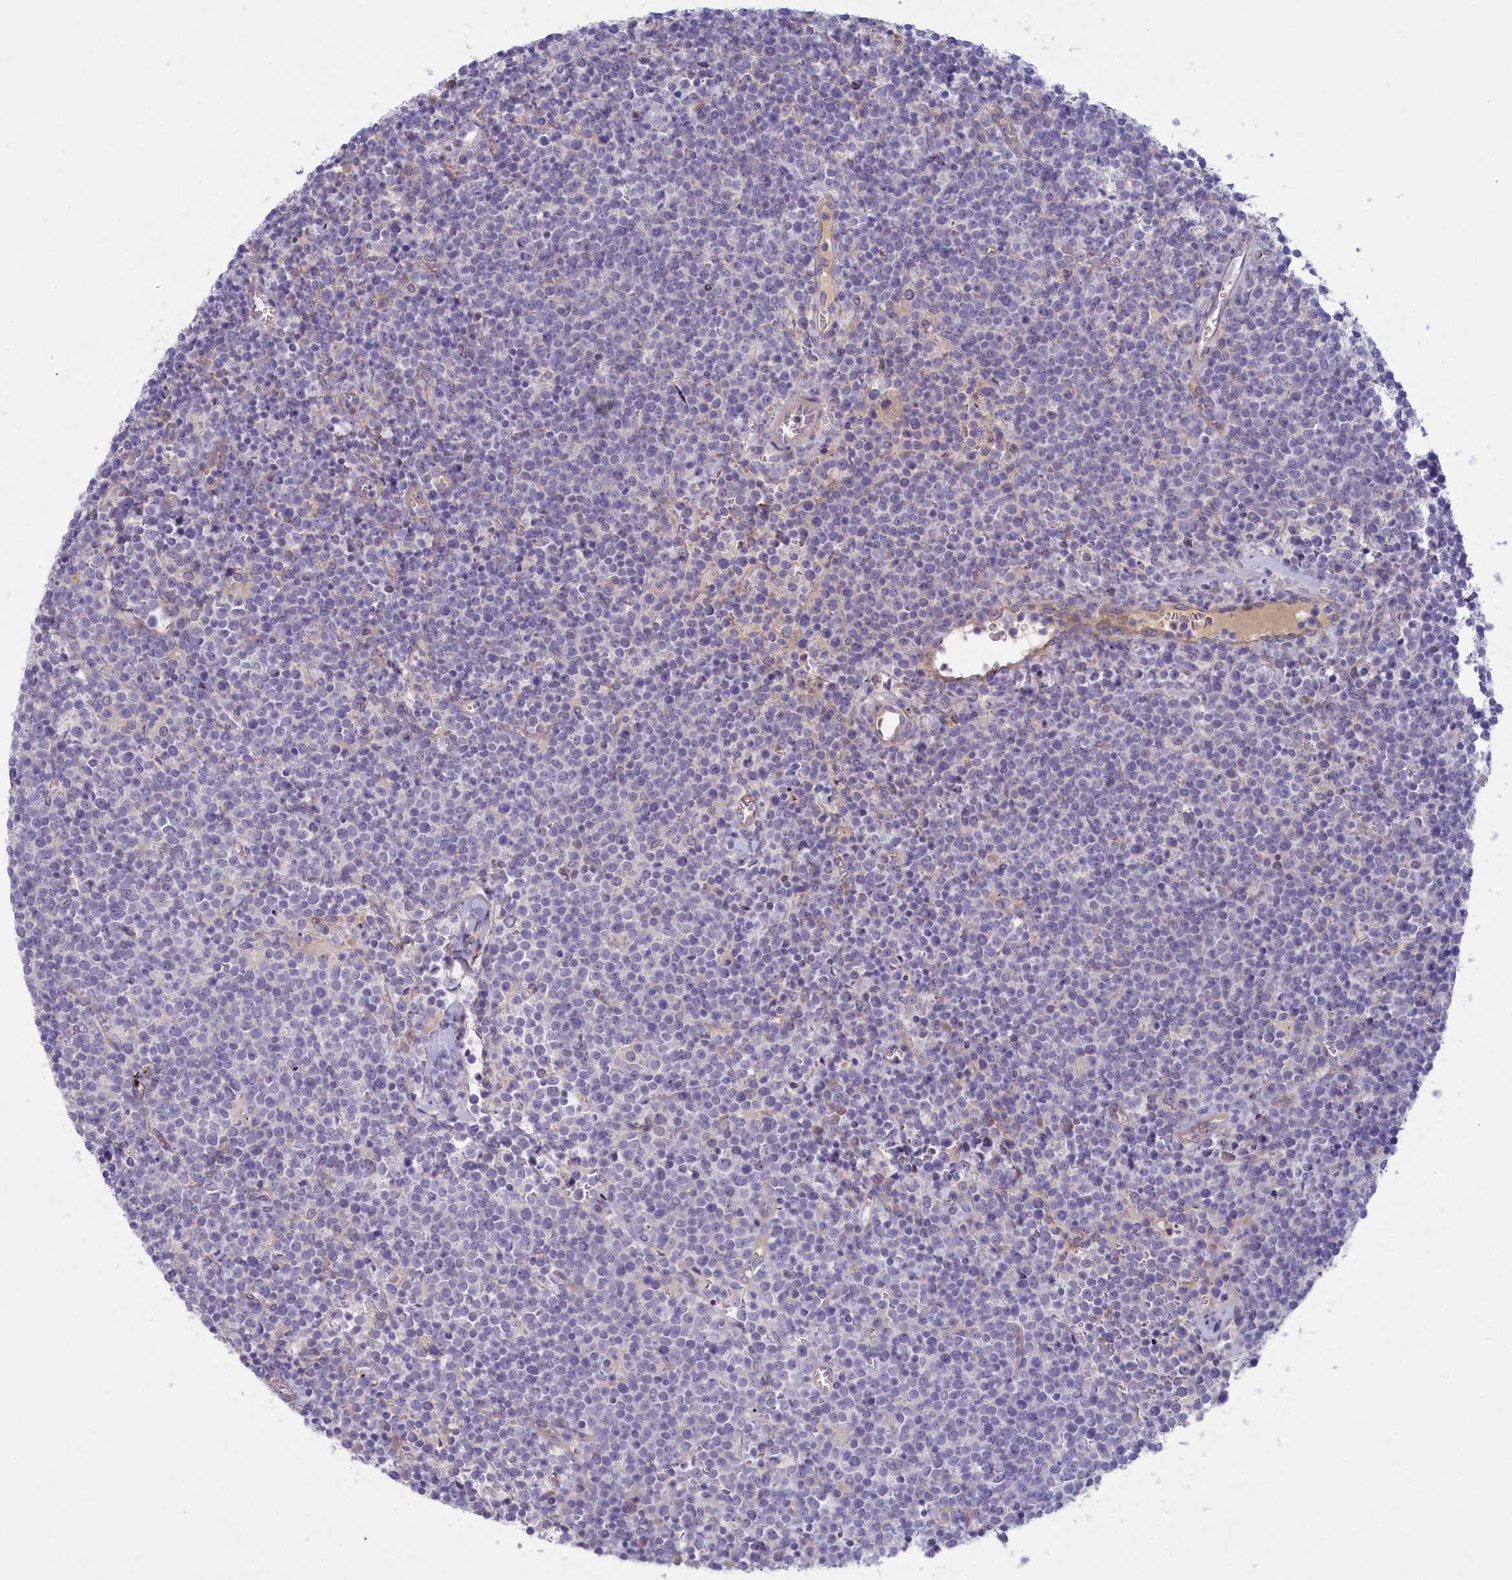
{"staining": {"intensity": "negative", "quantity": "none", "location": "none"}, "tissue": "lymphoma", "cell_type": "Tumor cells", "image_type": "cancer", "snomed": [{"axis": "morphology", "description": "Malignant lymphoma, non-Hodgkin's type, High grade"}, {"axis": "topography", "description": "Lymph node"}], "caption": "Tumor cells are negative for protein expression in human malignant lymphoma, non-Hodgkin's type (high-grade). (Stains: DAB immunohistochemistry with hematoxylin counter stain, Microscopy: brightfield microscopy at high magnification).", "gene": "PLEKHG6", "patient": {"sex": "male", "age": 61}}